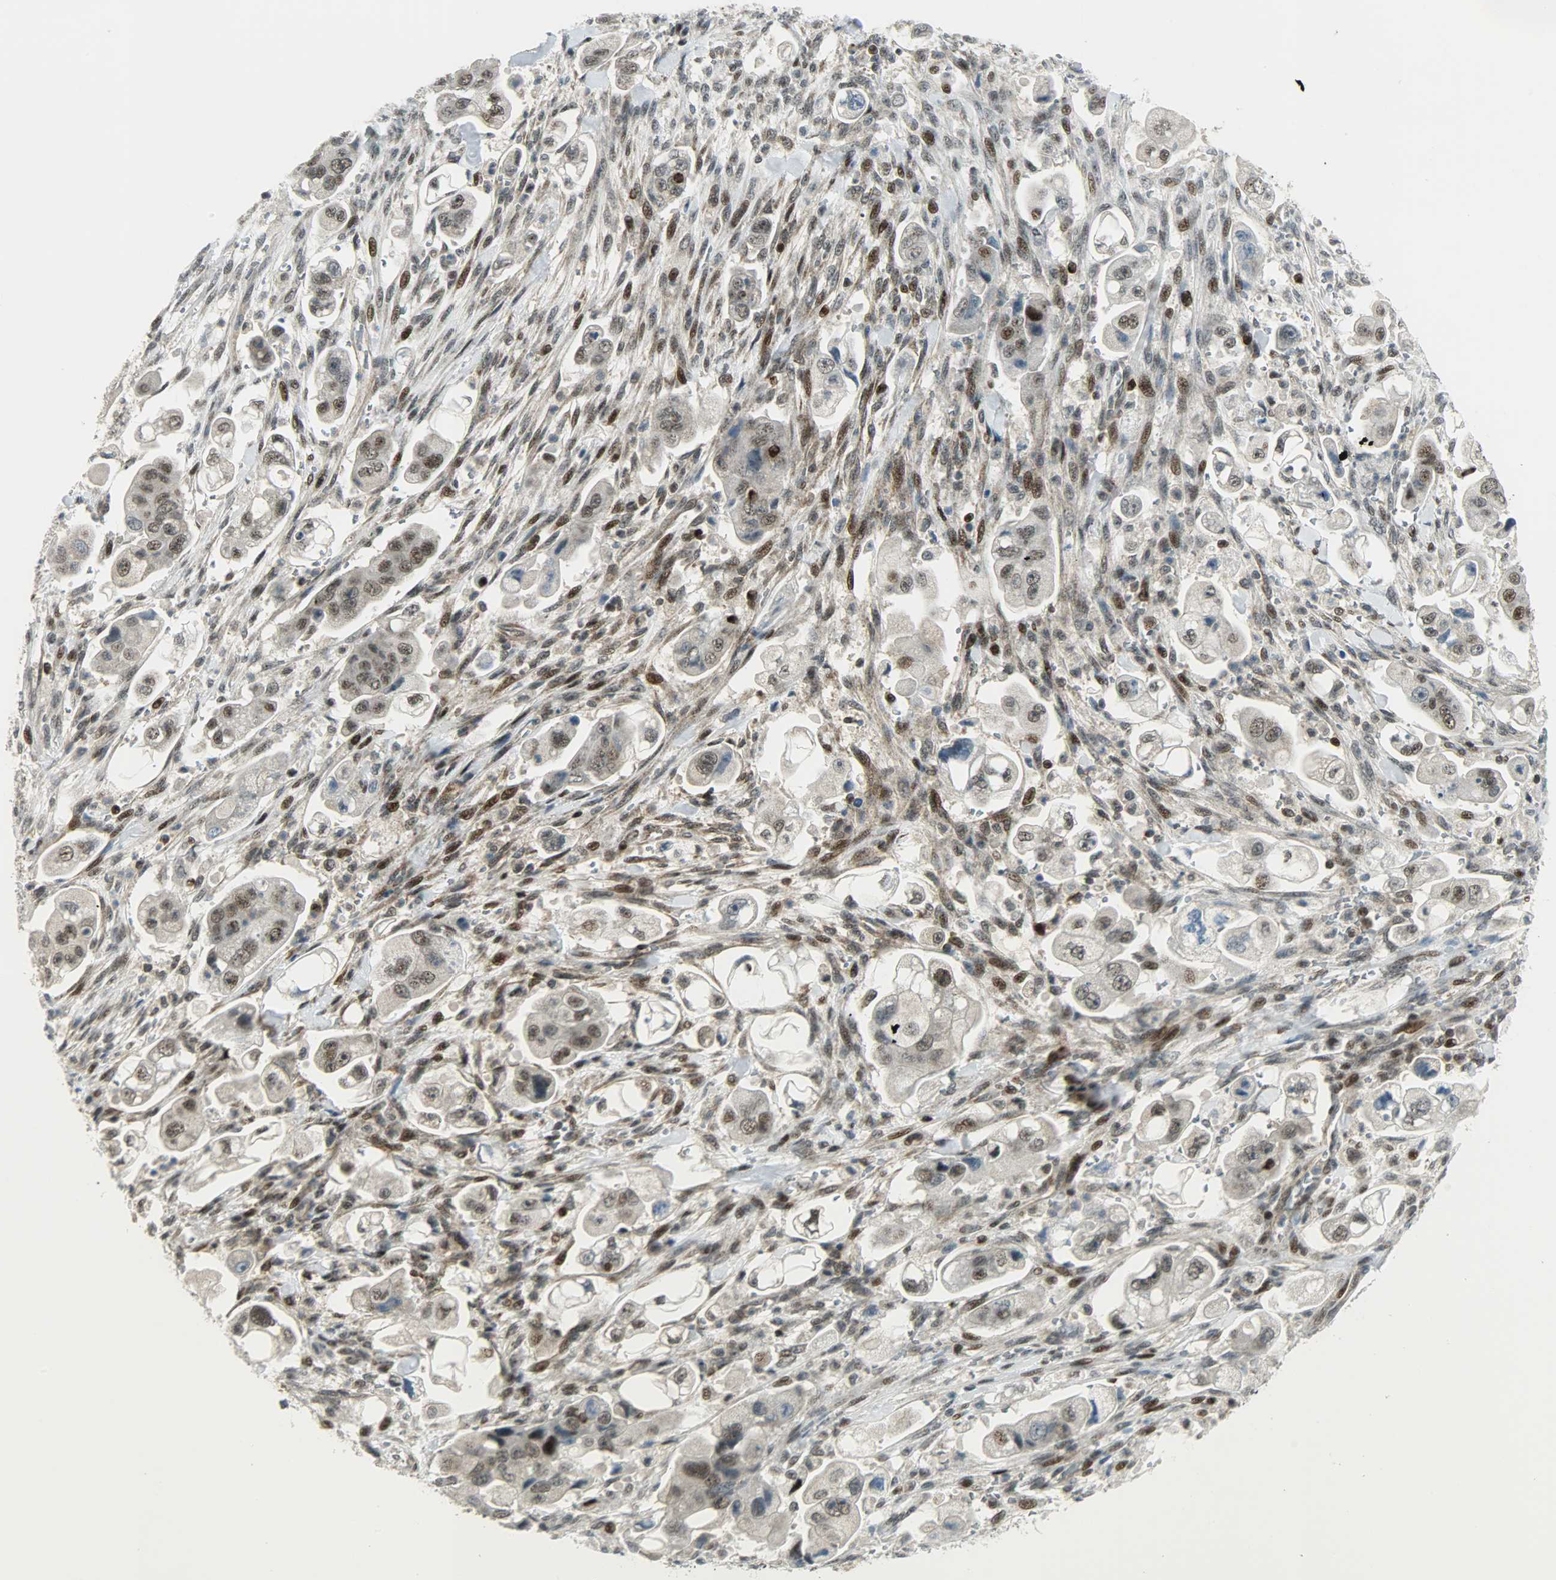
{"staining": {"intensity": "moderate", "quantity": "25%-75%", "location": "nuclear"}, "tissue": "stomach cancer", "cell_type": "Tumor cells", "image_type": "cancer", "snomed": [{"axis": "morphology", "description": "Adenocarcinoma, NOS"}, {"axis": "topography", "description": "Stomach"}], "caption": "Moderate nuclear expression is present in about 25%-75% of tumor cells in stomach cancer.", "gene": "IL15", "patient": {"sex": "male", "age": 62}}